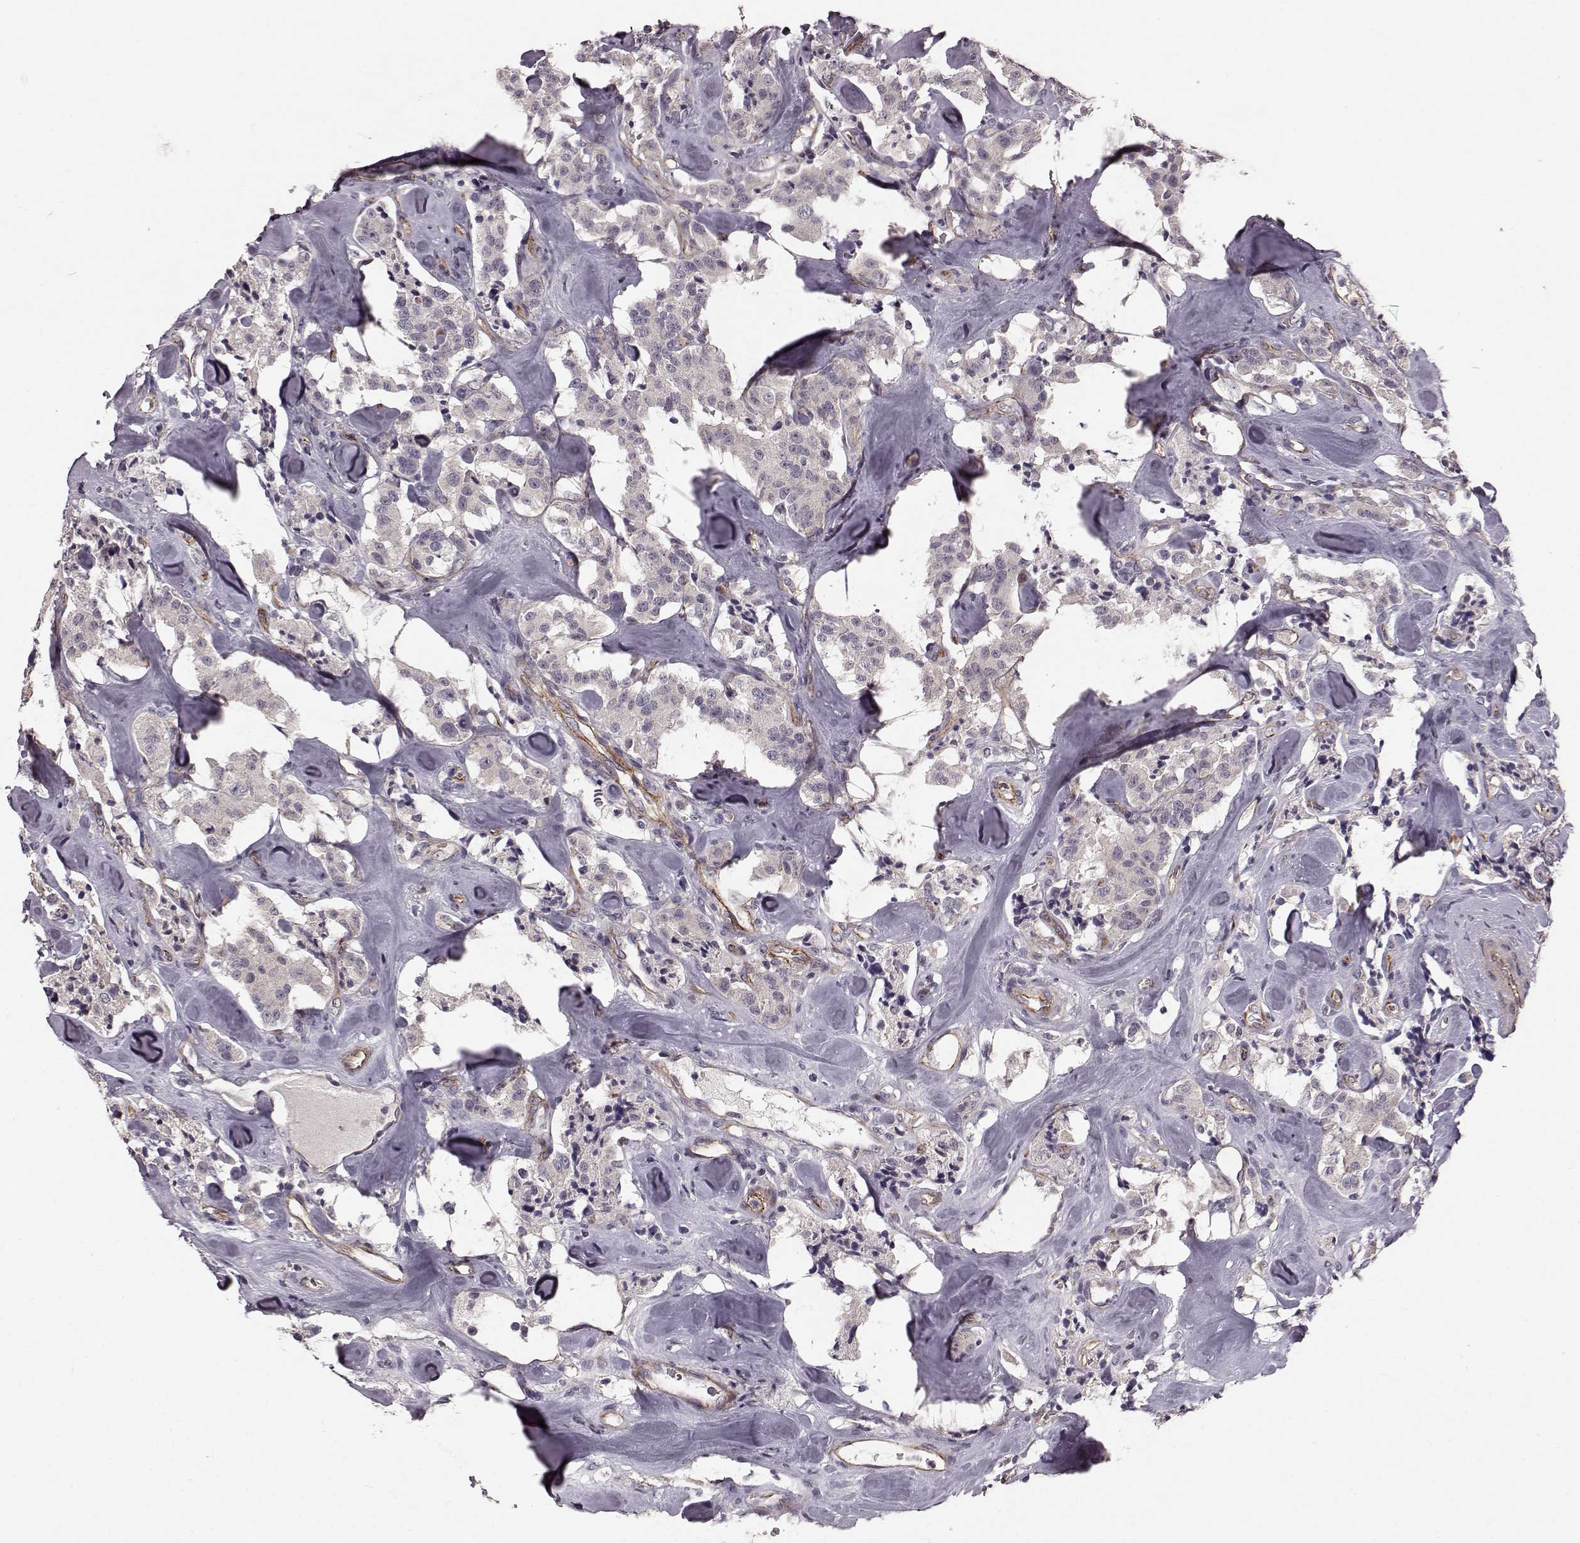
{"staining": {"intensity": "negative", "quantity": "none", "location": "none"}, "tissue": "carcinoid", "cell_type": "Tumor cells", "image_type": "cancer", "snomed": [{"axis": "morphology", "description": "Carcinoid, malignant, NOS"}, {"axis": "topography", "description": "Pancreas"}], "caption": "Immunohistochemical staining of malignant carcinoid reveals no significant staining in tumor cells.", "gene": "SLC22A18", "patient": {"sex": "male", "age": 41}}